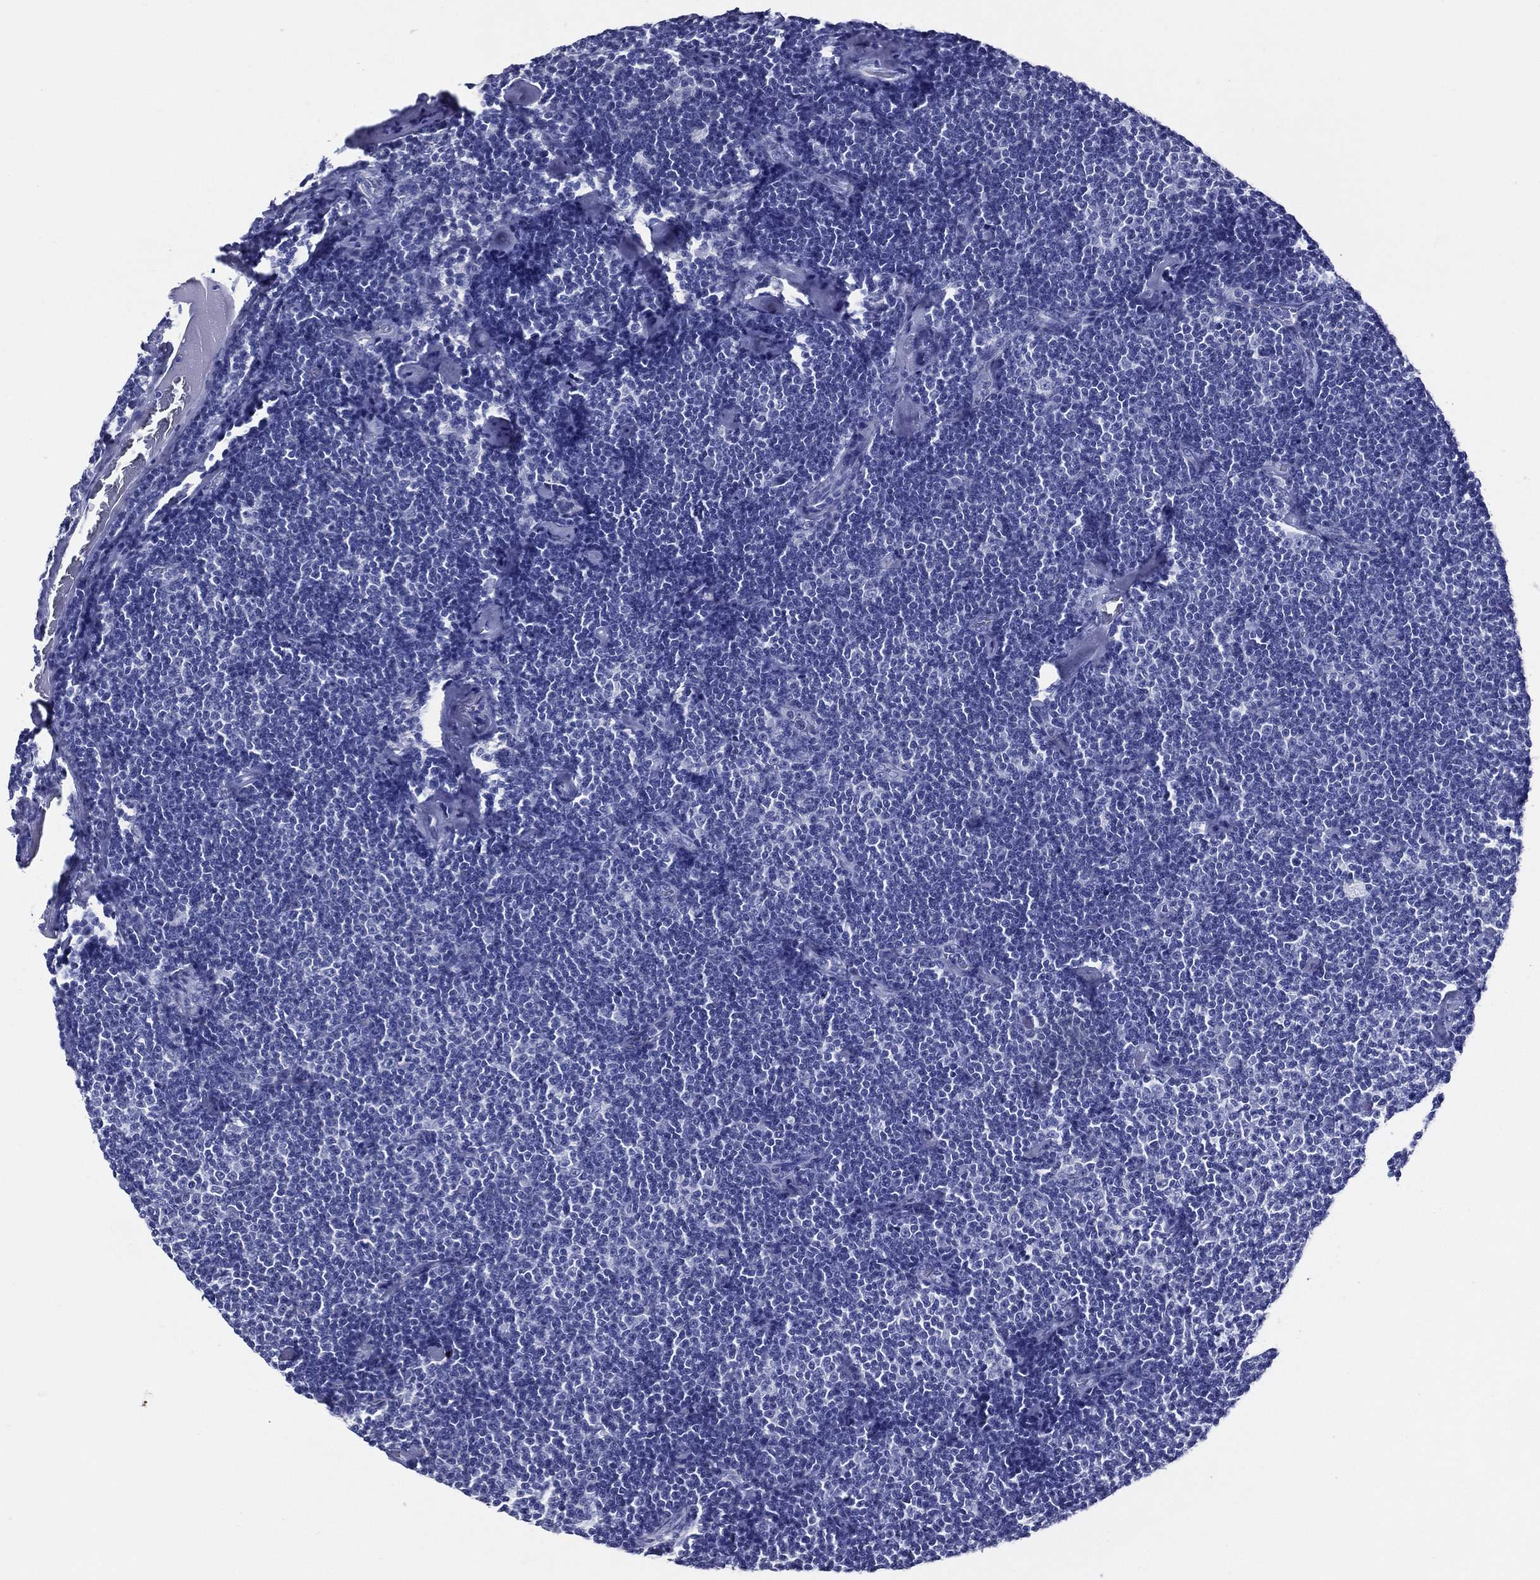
{"staining": {"intensity": "negative", "quantity": "none", "location": "none"}, "tissue": "lymphoma", "cell_type": "Tumor cells", "image_type": "cancer", "snomed": [{"axis": "morphology", "description": "Malignant lymphoma, non-Hodgkin's type, Low grade"}, {"axis": "topography", "description": "Lymph node"}], "caption": "An immunohistochemistry micrograph of low-grade malignant lymphoma, non-Hodgkin's type is shown. There is no staining in tumor cells of low-grade malignant lymphoma, non-Hodgkin's type.", "gene": "ACE2", "patient": {"sex": "male", "age": 81}}